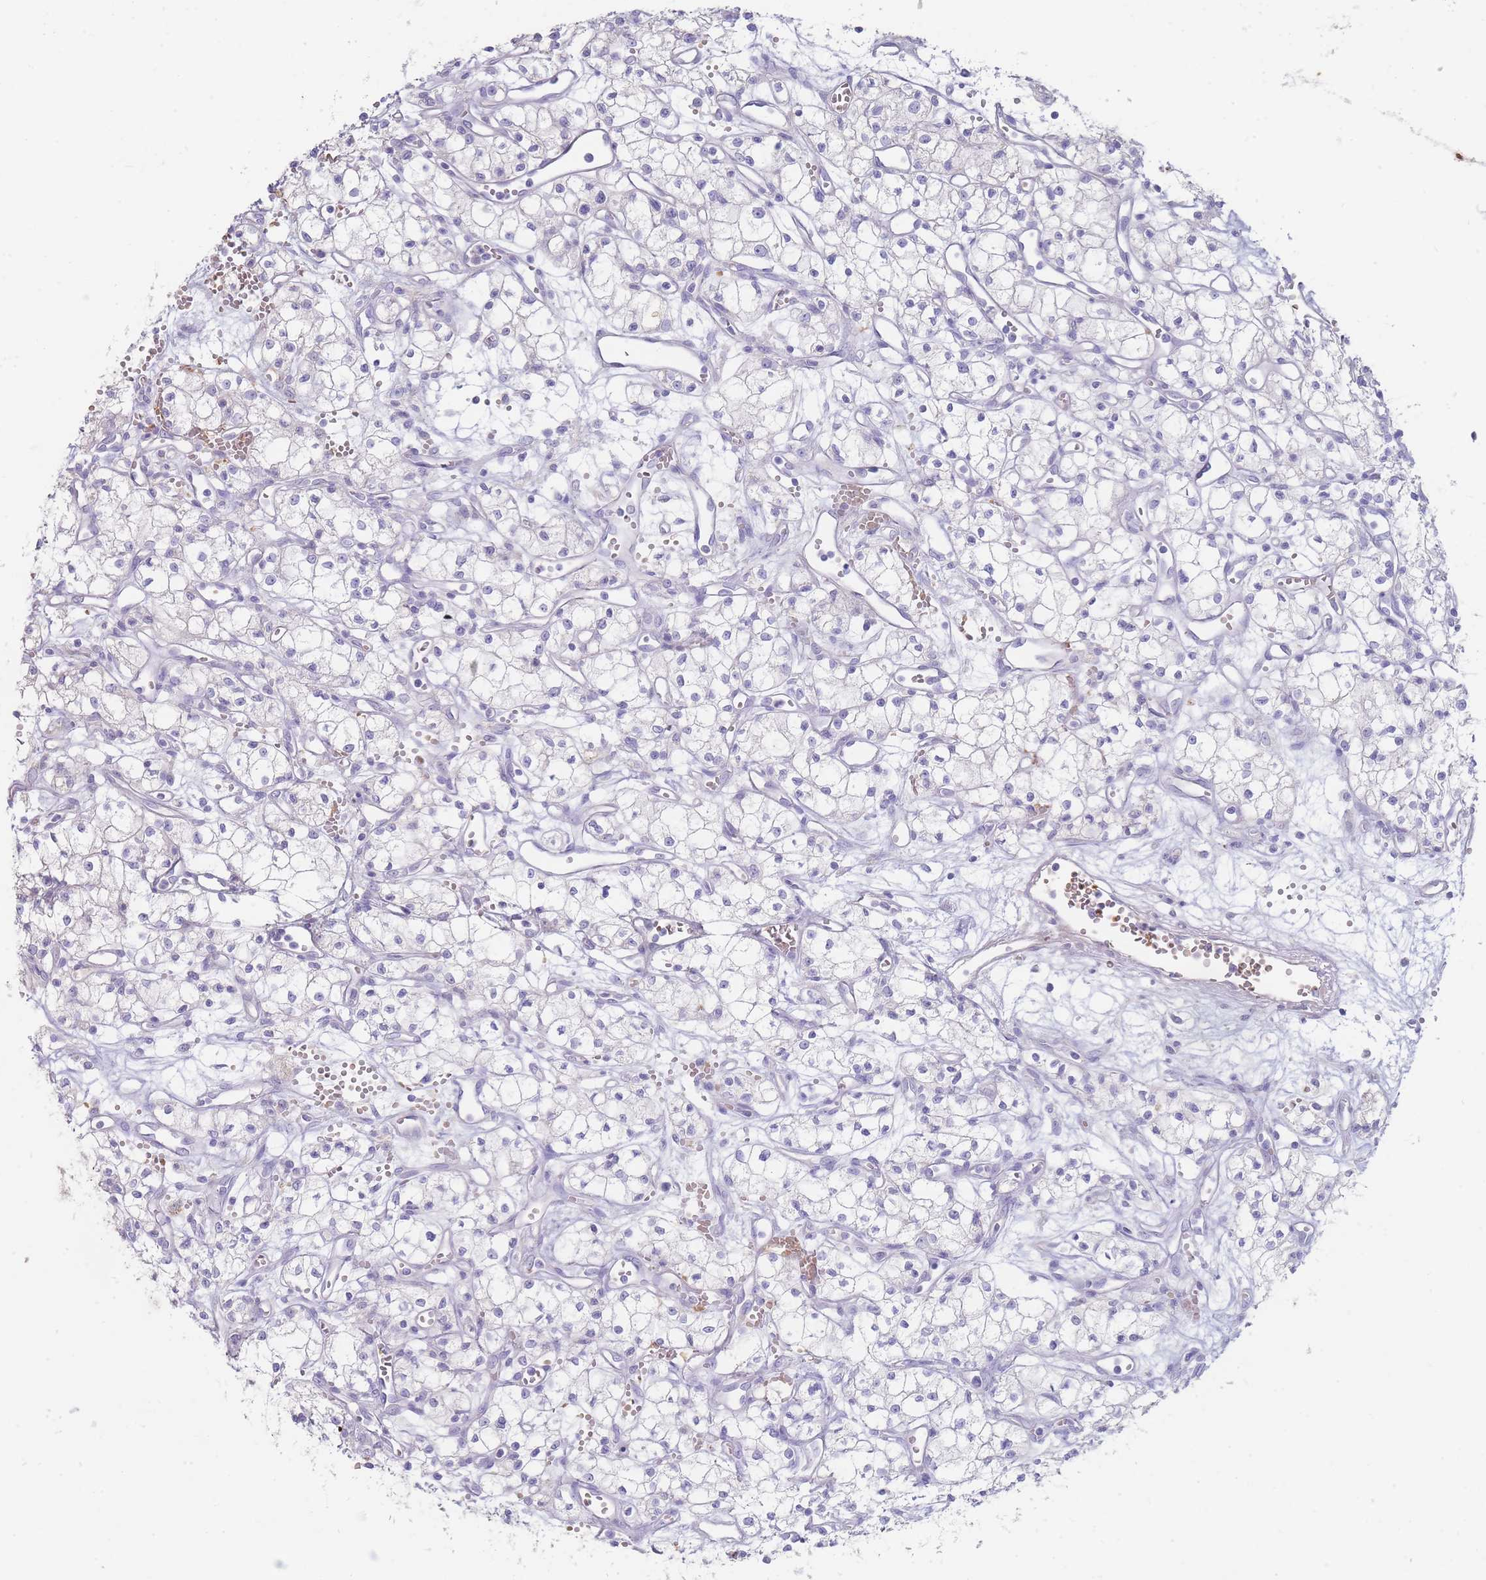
{"staining": {"intensity": "negative", "quantity": "none", "location": "none"}, "tissue": "renal cancer", "cell_type": "Tumor cells", "image_type": "cancer", "snomed": [{"axis": "morphology", "description": "Adenocarcinoma, NOS"}, {"axis": "topography", "description": "Kidney"}], "caption": "Immunohistochemistry of human adenocarcinoma (renal) exhibits no positivity in tumor cells.", "gene": "HBG2", "patient": {"sex": "male", "age": 59}}